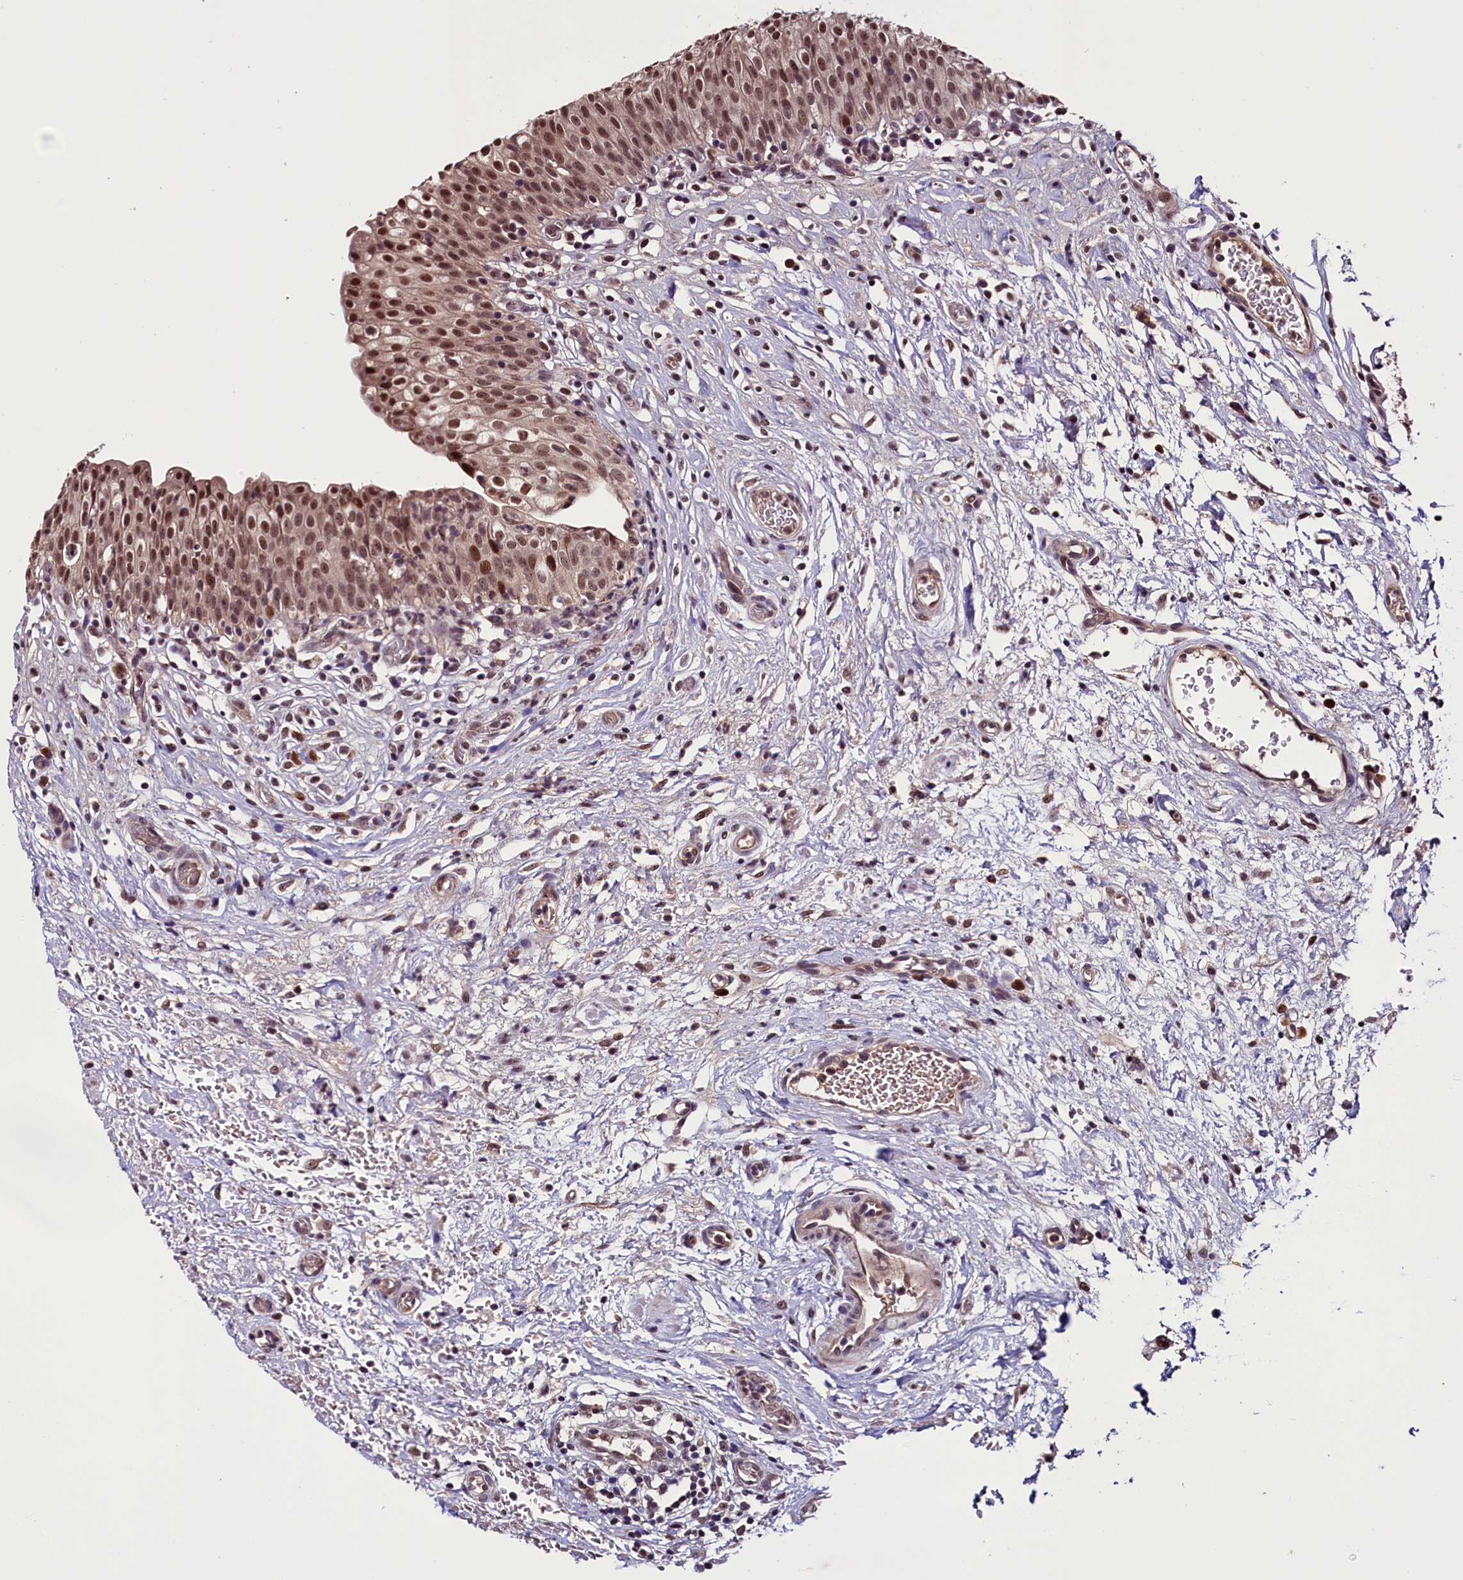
{"staining": {"intensity": "moderate", "quantity": ">75%", "location": "cytoplasmic/membranous,nuclear"}, "tissue": "urinary bladder", "cell_type": "Urothelial cells", "image_type": "normal", "snomed": [{"axis": "morphology", "description": "Normal tissue, NOS"}, {"axis": "topography", "description": "Urinary bladder"}], "caption": "DAB (3,3'-diaminobenzidine) immunohistochemical staining of unremarkable urinary bladder shows moderate cytoplasmic/membranous,nuclear protein staining in about >75% of urothelial cells.", "gene": "RNMT", "patient": {"sex": "male", "age": 55}}